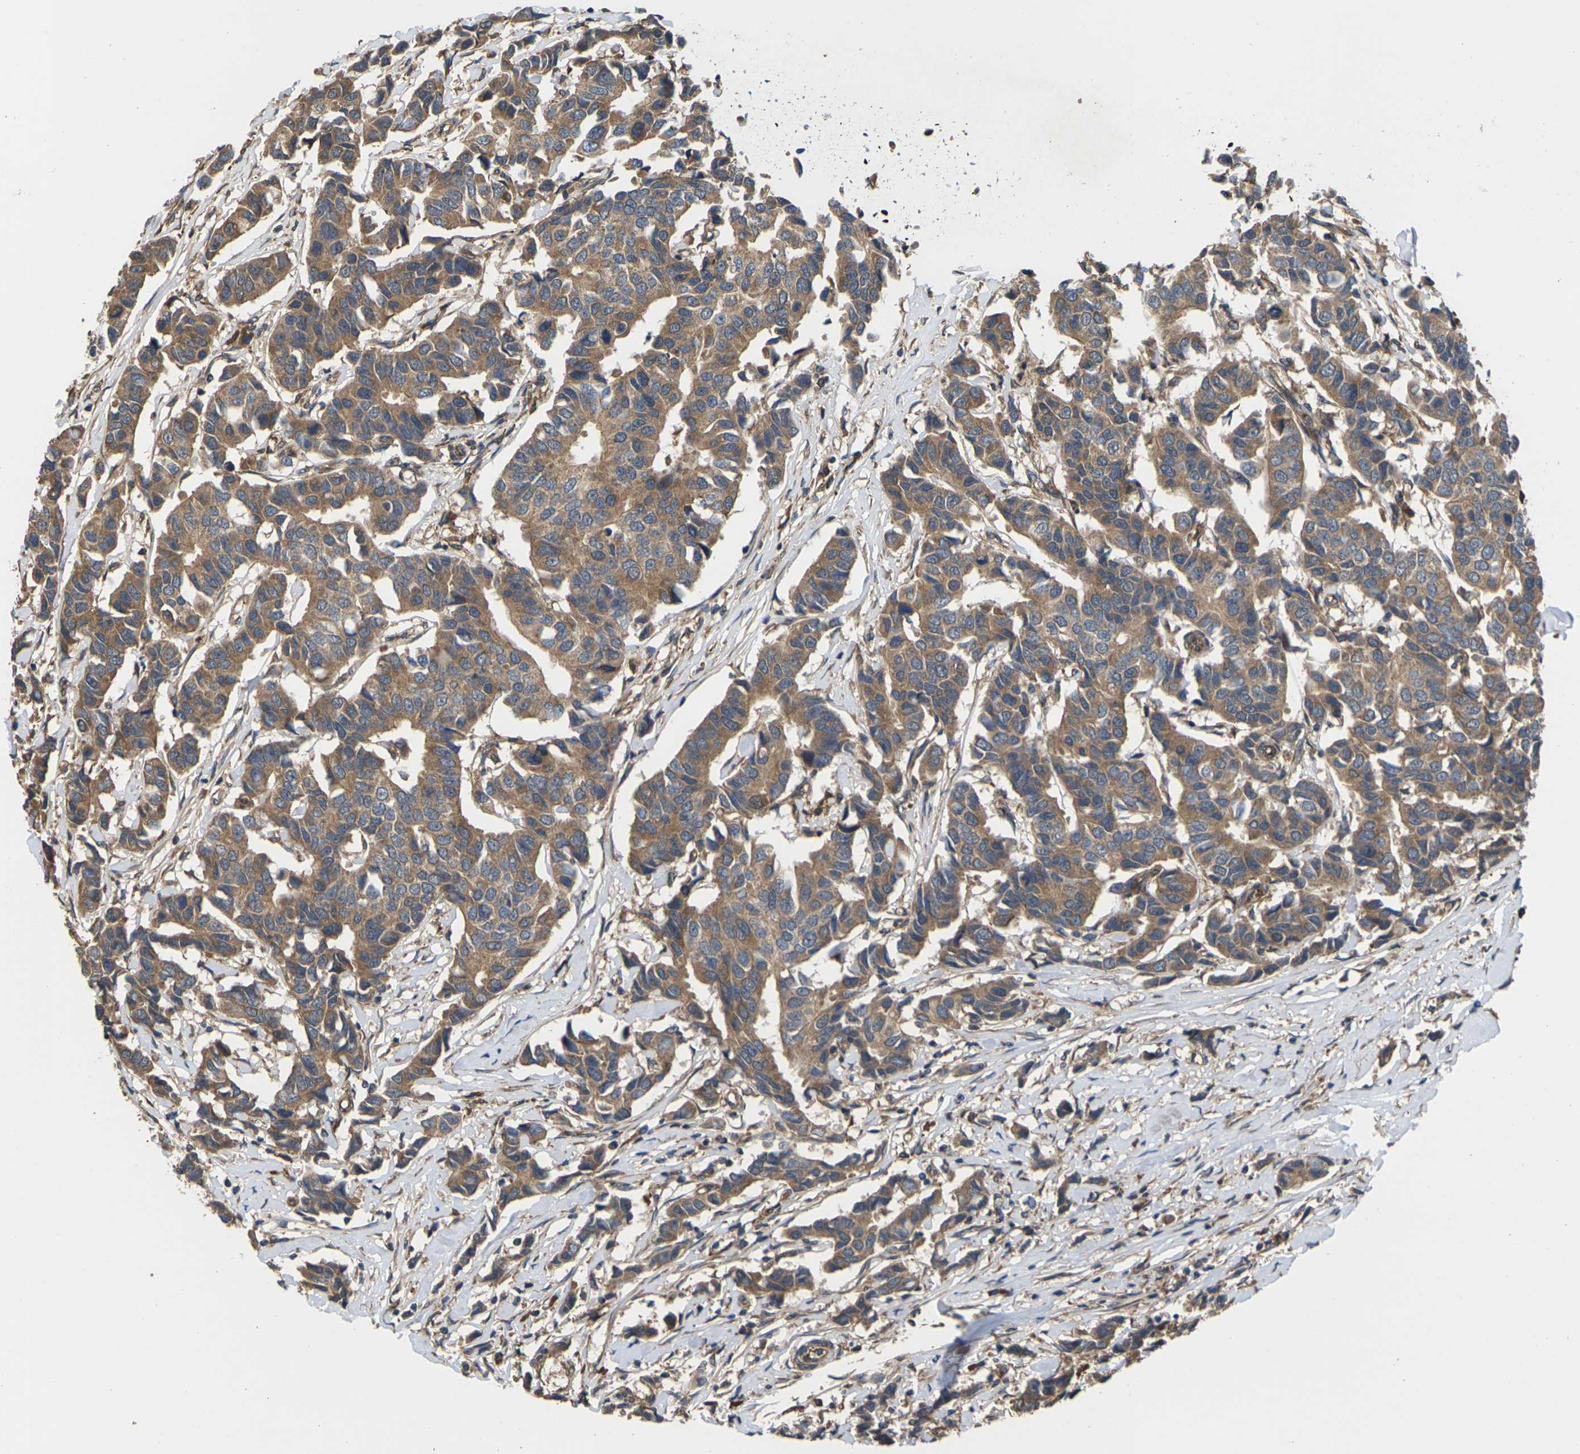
{"staining": {"intensity": "moderate", "quantity": ">75%", "location": "cytoplasmic/membranous"}, "tissue": "breast cancer", "cell_type": "Tumor cells", "image_type": "cancer", "snomed": [{"axis": "morphology", "description": "Duct carcinoma"}, {"axis": "topography", "description": "Breast"}], "caption": "Brown immunohistochemical staining in breast cancer exhibits moderate cytoplasmic/membranous staining in about >75% of tumor cells. Using DAB (3,3'-diaminobenzidine) (brown) and hematoxylin (blue) stains, captured at high magnification using brightfield microscopy.", "gene": "NRAS", "patient": {"sex": "female", "age": 80}}